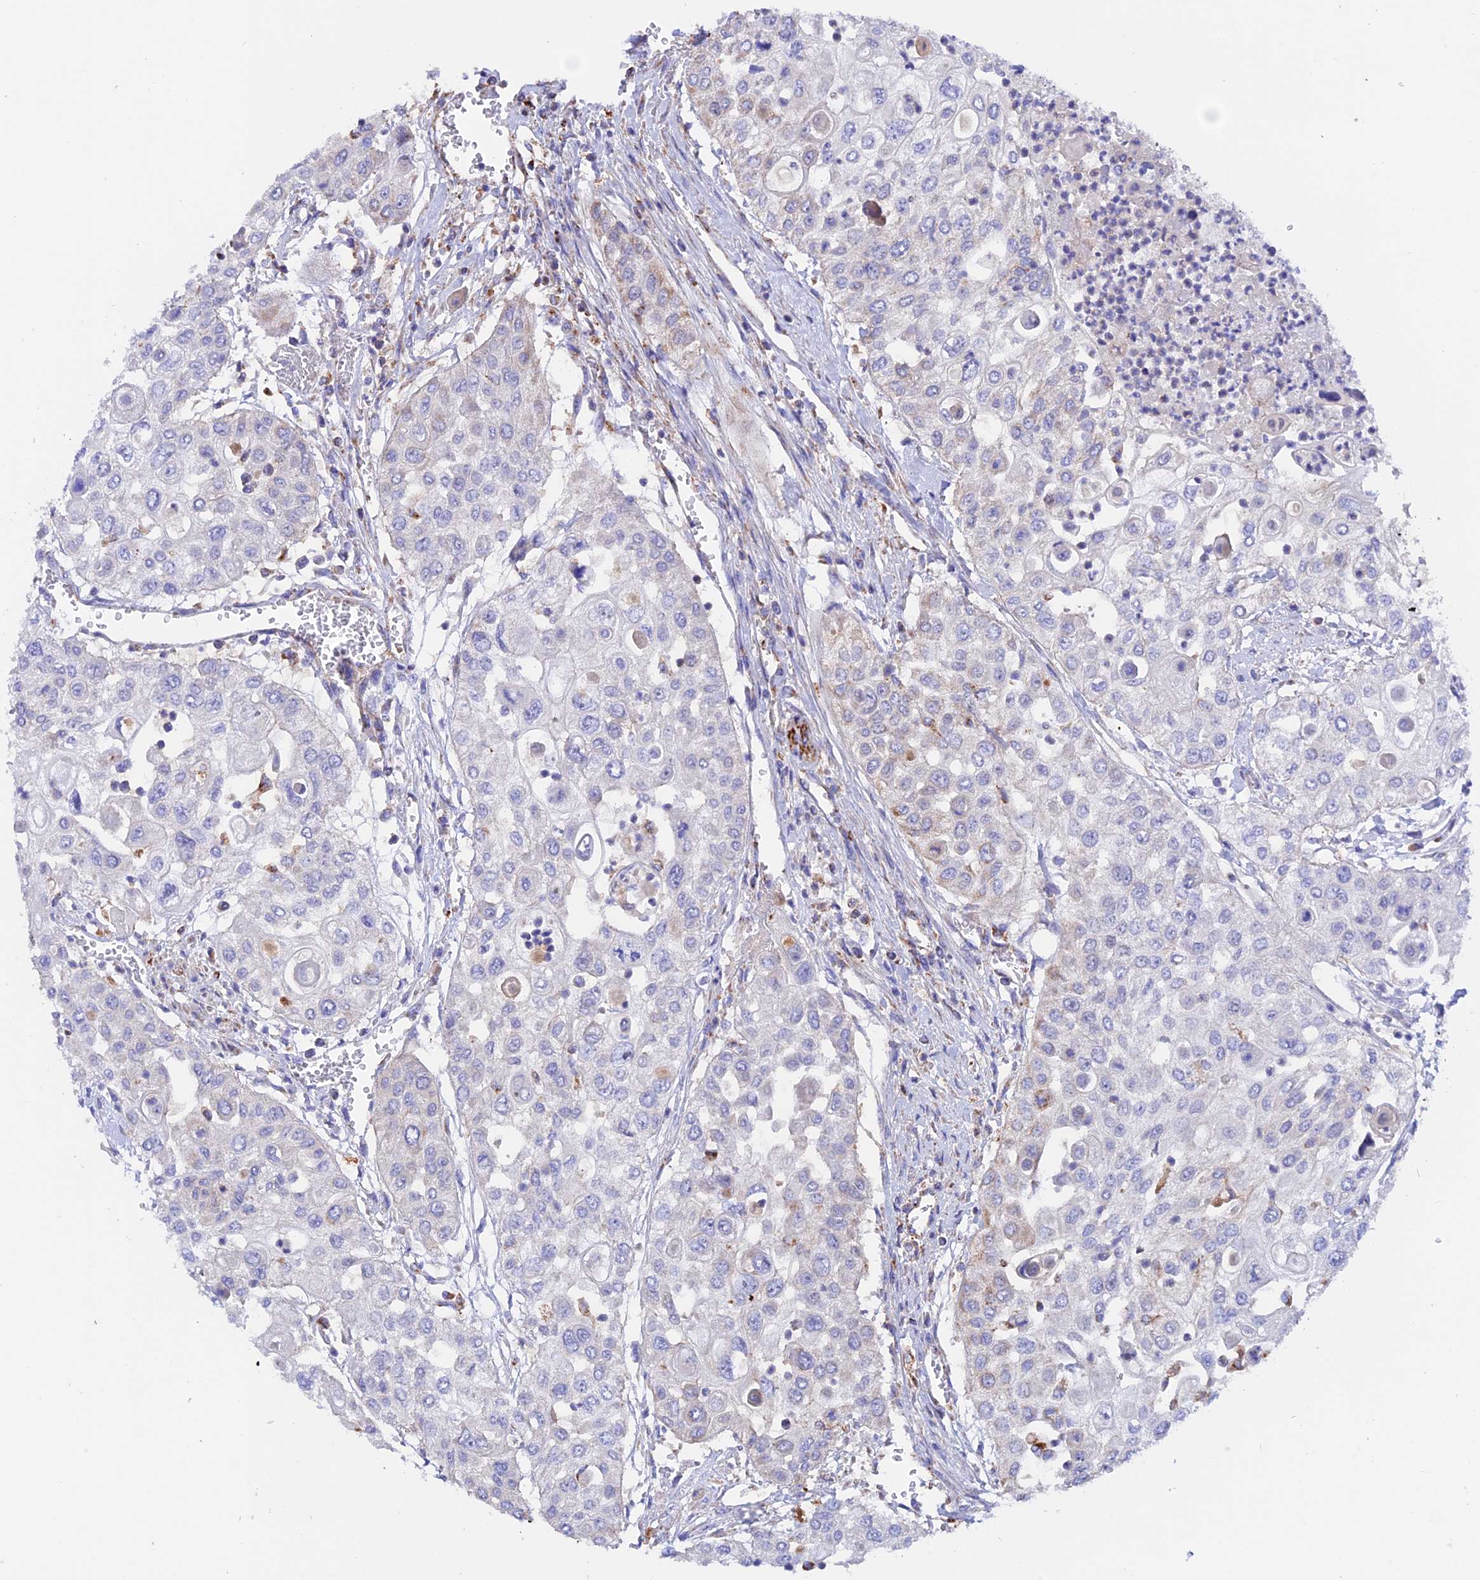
{"staining": {"intensity": "moderate", "quantity": "<25%", "location": "cytoplasmic/membranous"}, "tissue": "urothelial cancer", "cell_type": "Tumor cells", "image_type": "cancer", "snomed": [{"axis": "morphology", "description": "Urothelial carcinoma, High grade"}, {"axis": "topography", "description": "Urinary bladder"}], "caption": "A photomicrograph of urothelial cancer stained for a protein shows moderate cytoplasmic/membranous brown staining in tumor cells. Nuclei are stained in blue.", "gene": "GCDH", "patient": {"sex": "female", "age": 79}}